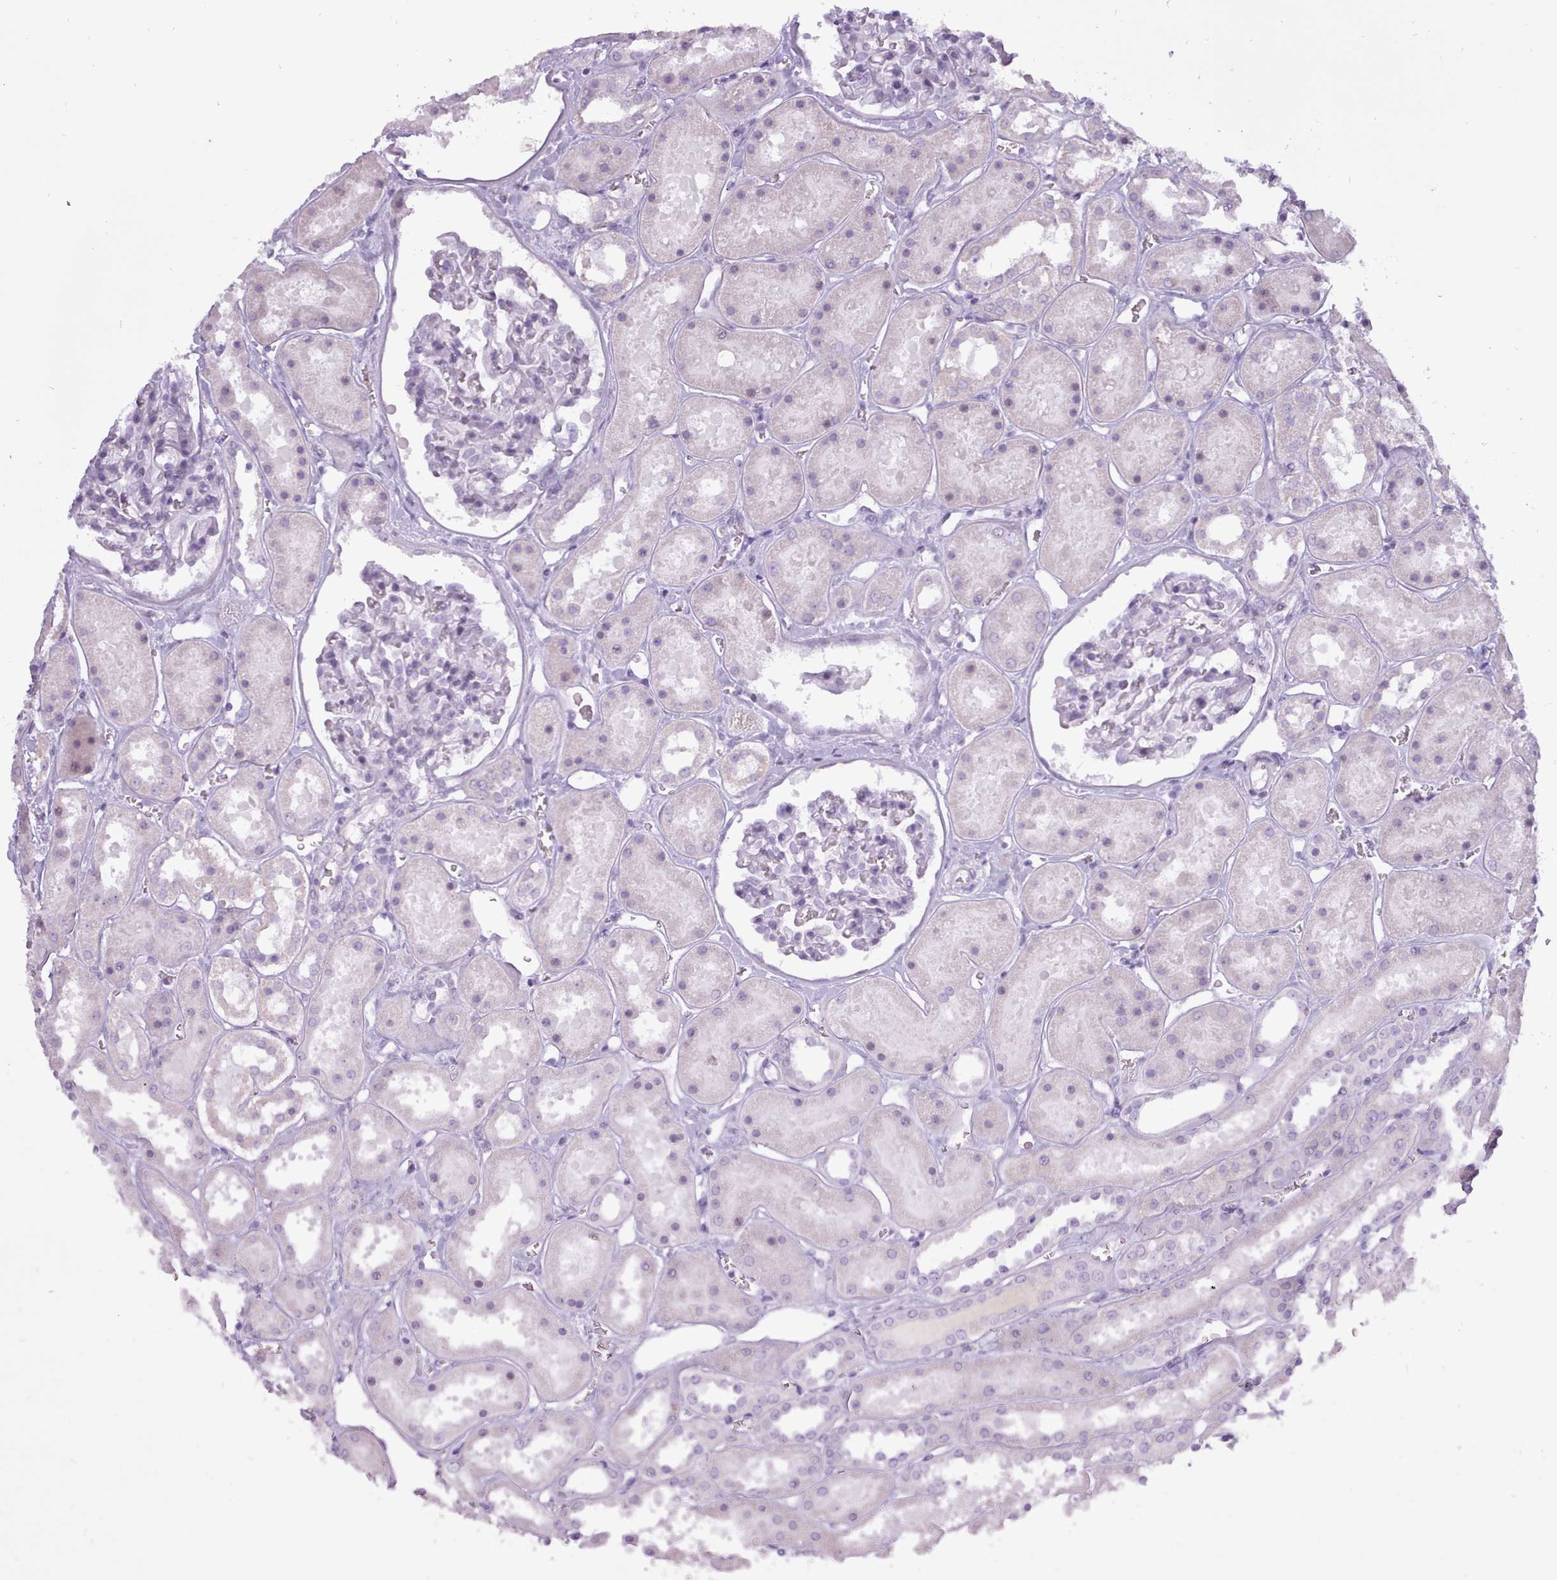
{"staining": {"intensity": "negative", "quantity": "none", "location": "none"}, "tissue": "kidney", "cell_type": "Cells in glomeruli", "image_type": "normal", "snomed": [{"axis": "morphology", "description": "Normal tissue, NOS"}, {"axis": "topography", "description": "Kidney"}], "caption": "Cells in glomeruli are negative for protein expression in unremarkable human kidney. (DAB immunohistochemistry with hematoxylin counter stain).", "gene": "BDKRB2", "patient": {"sex": "female", "age": 41}}